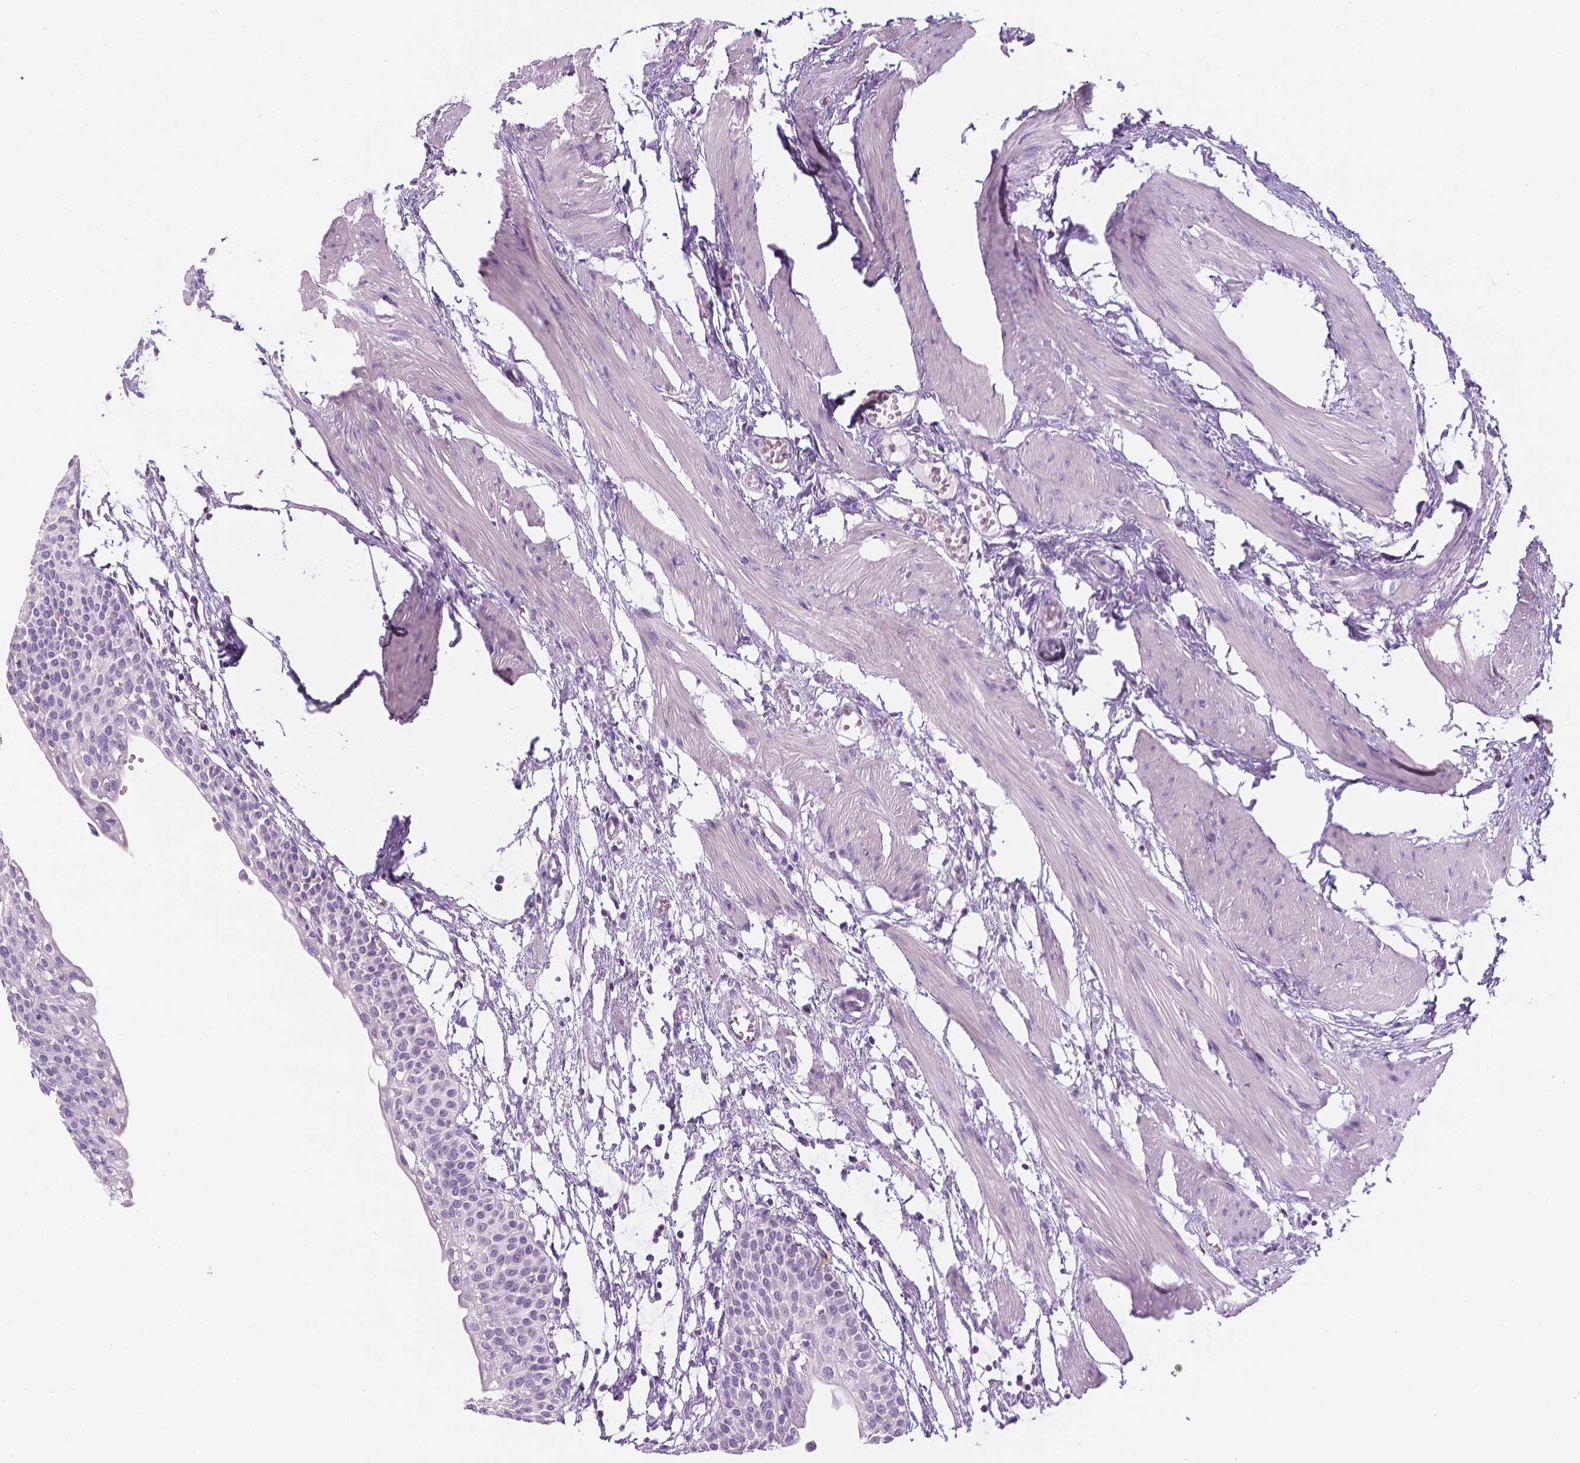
{"staining": {"intensity": "negative", "quantity": "none", "location": "none"}, "tissue": "urinary bladder", "cell_type": "Urothelial cells", "image_type": "normal", "snomed": [{"axis": "morphology", "description": "Normal tissue, NOS"}, {"axis": "topography", "description": "Urinary bladder"}, {"axis": "topography", "description": "Peripheral nerve tissue"}], "caption": "Photomicrograph shows no significant protein staining in urothelial cells of benign urinary bladder.", "gene": "DCAF8L1", "patient": {"sex": "male", "age": 55}}